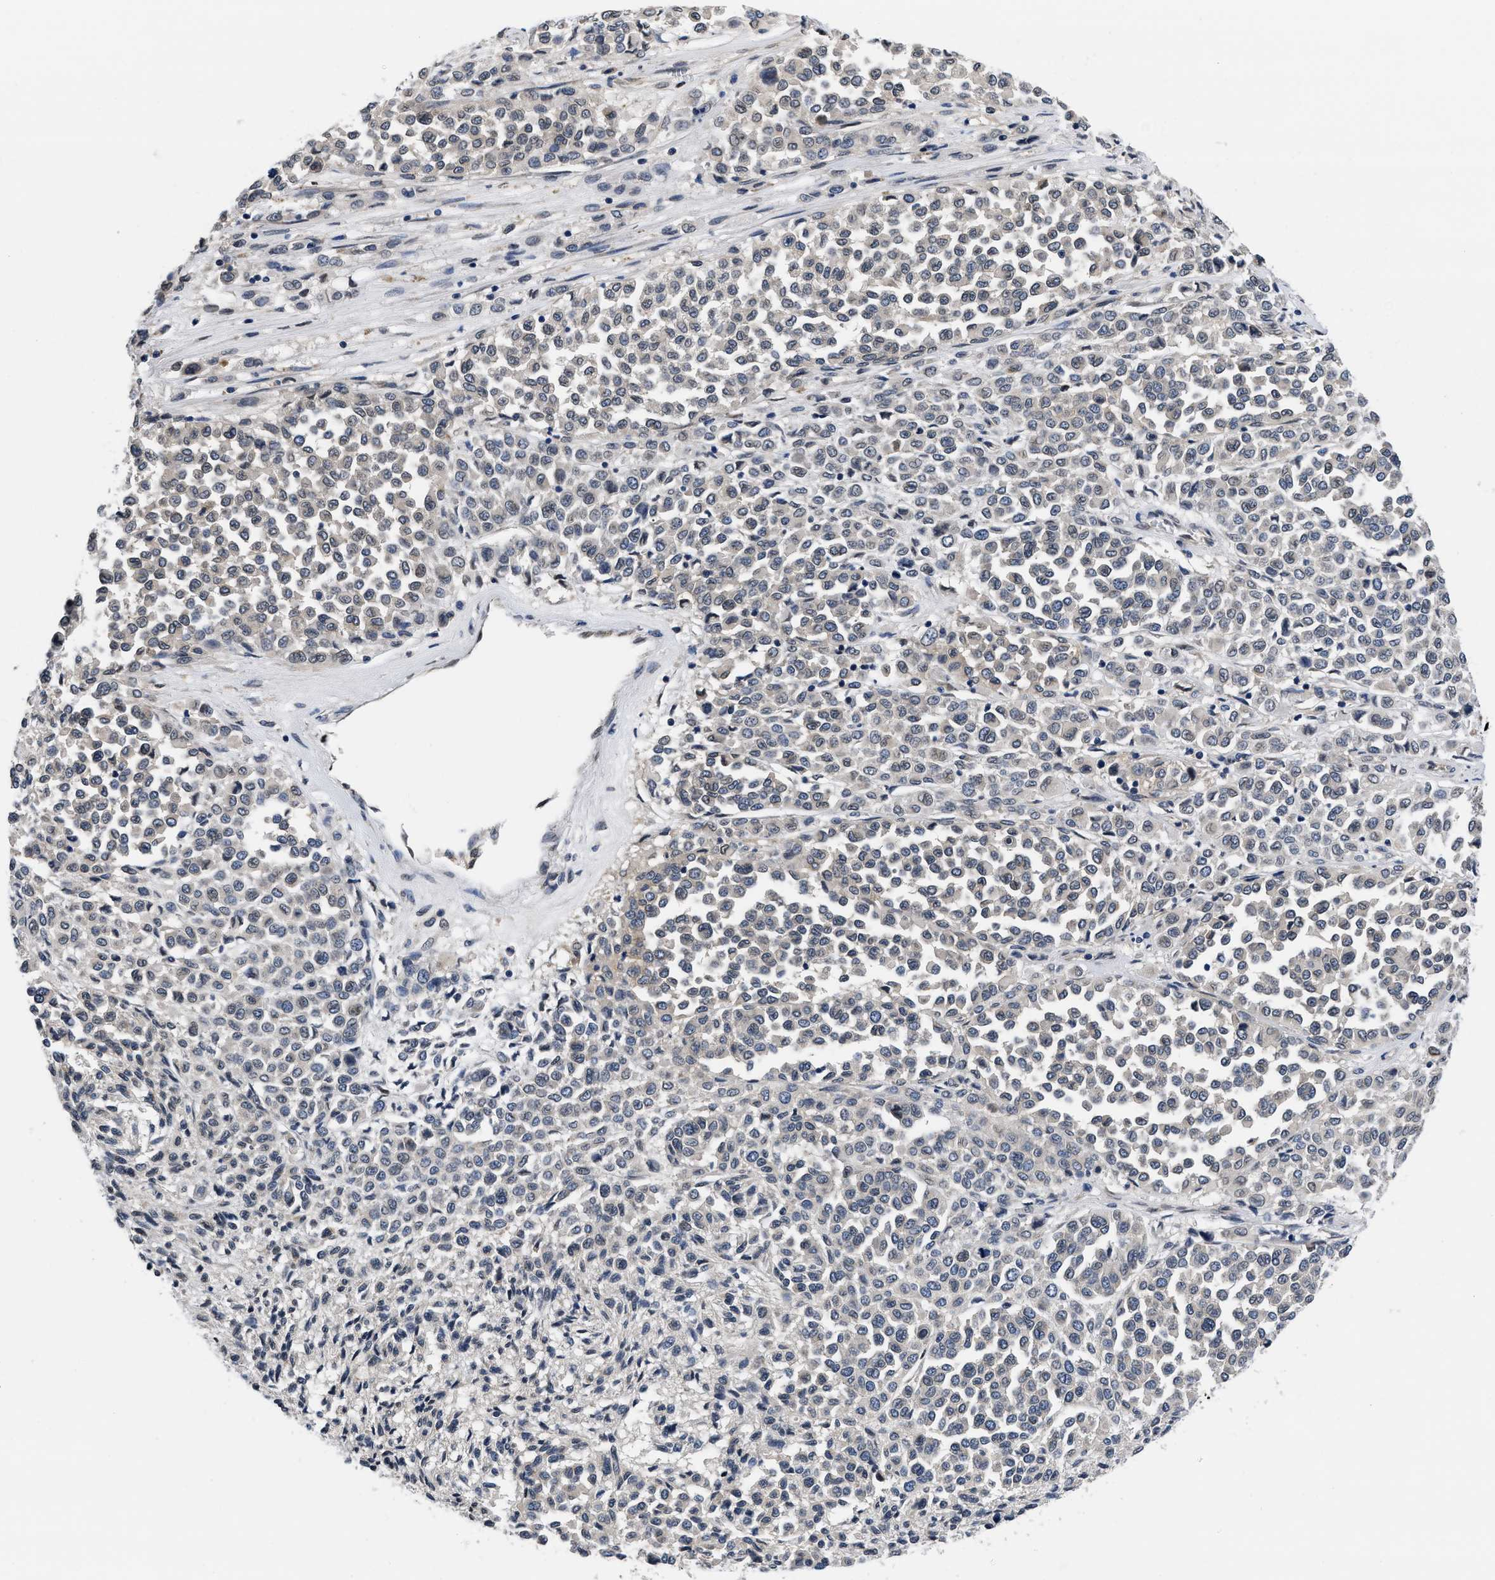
{"staining": {"intensity": "negative", "quantity": "none", "location": "none"}, "tissue": "melanoma", "cell_type": "Tumor cells", "image_type": "cancer", "snomed": [{"axis": "morphology", "description": "Malignant melanoma, Metastatic site"}, {"axis": "topography", "description": "Pancreas"}], "caption": "Melanoma was stained to show a protein in brown. There is no significant expression in tumor cells. Brightfield microscopy of immunohistochemistry (IHC) stained with DAB (brown) and hematoxylin (blue), captured at high magnification.", "gene": "SNX10", "patient": {"sex": "female", "age": 30}}